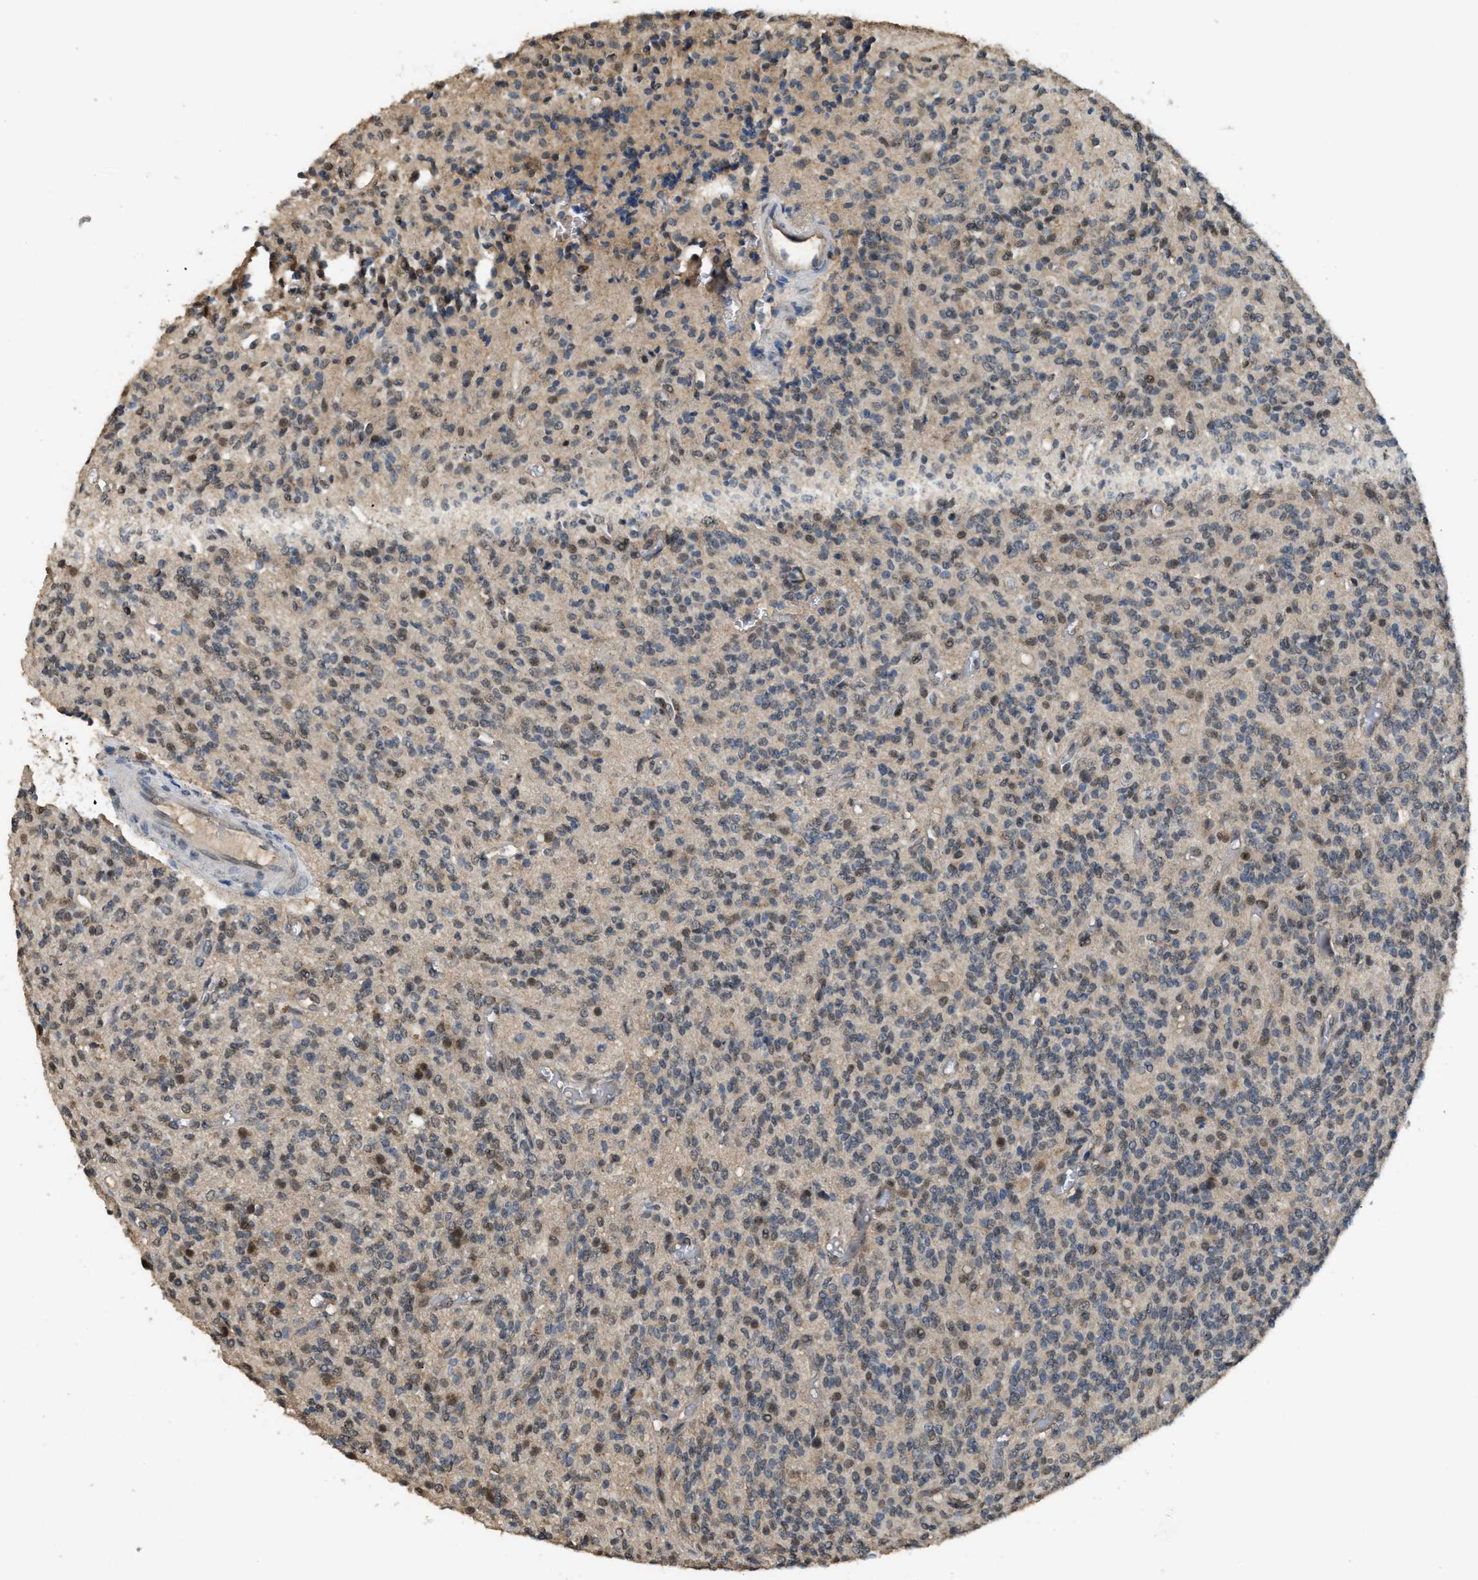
{"staining": {"intensity": "moderate", "quantity": "25%-75%", "location": "cytoplasmic/membranous,nuclear"}, "tissue": "glioma", "cell_type": "Tumor cells", "image_type": "cancer", "snomed": [{"axis": "morphology", "description": "Glioma, malignant, High grade"}, {"axis": "topography", "description": "Brain"}], "caption": "Glioma stained with a protein marker shows moderate staining in tumor cells.", "gene": "IPO7", "patient": {"sex": "male", "age": 34}}